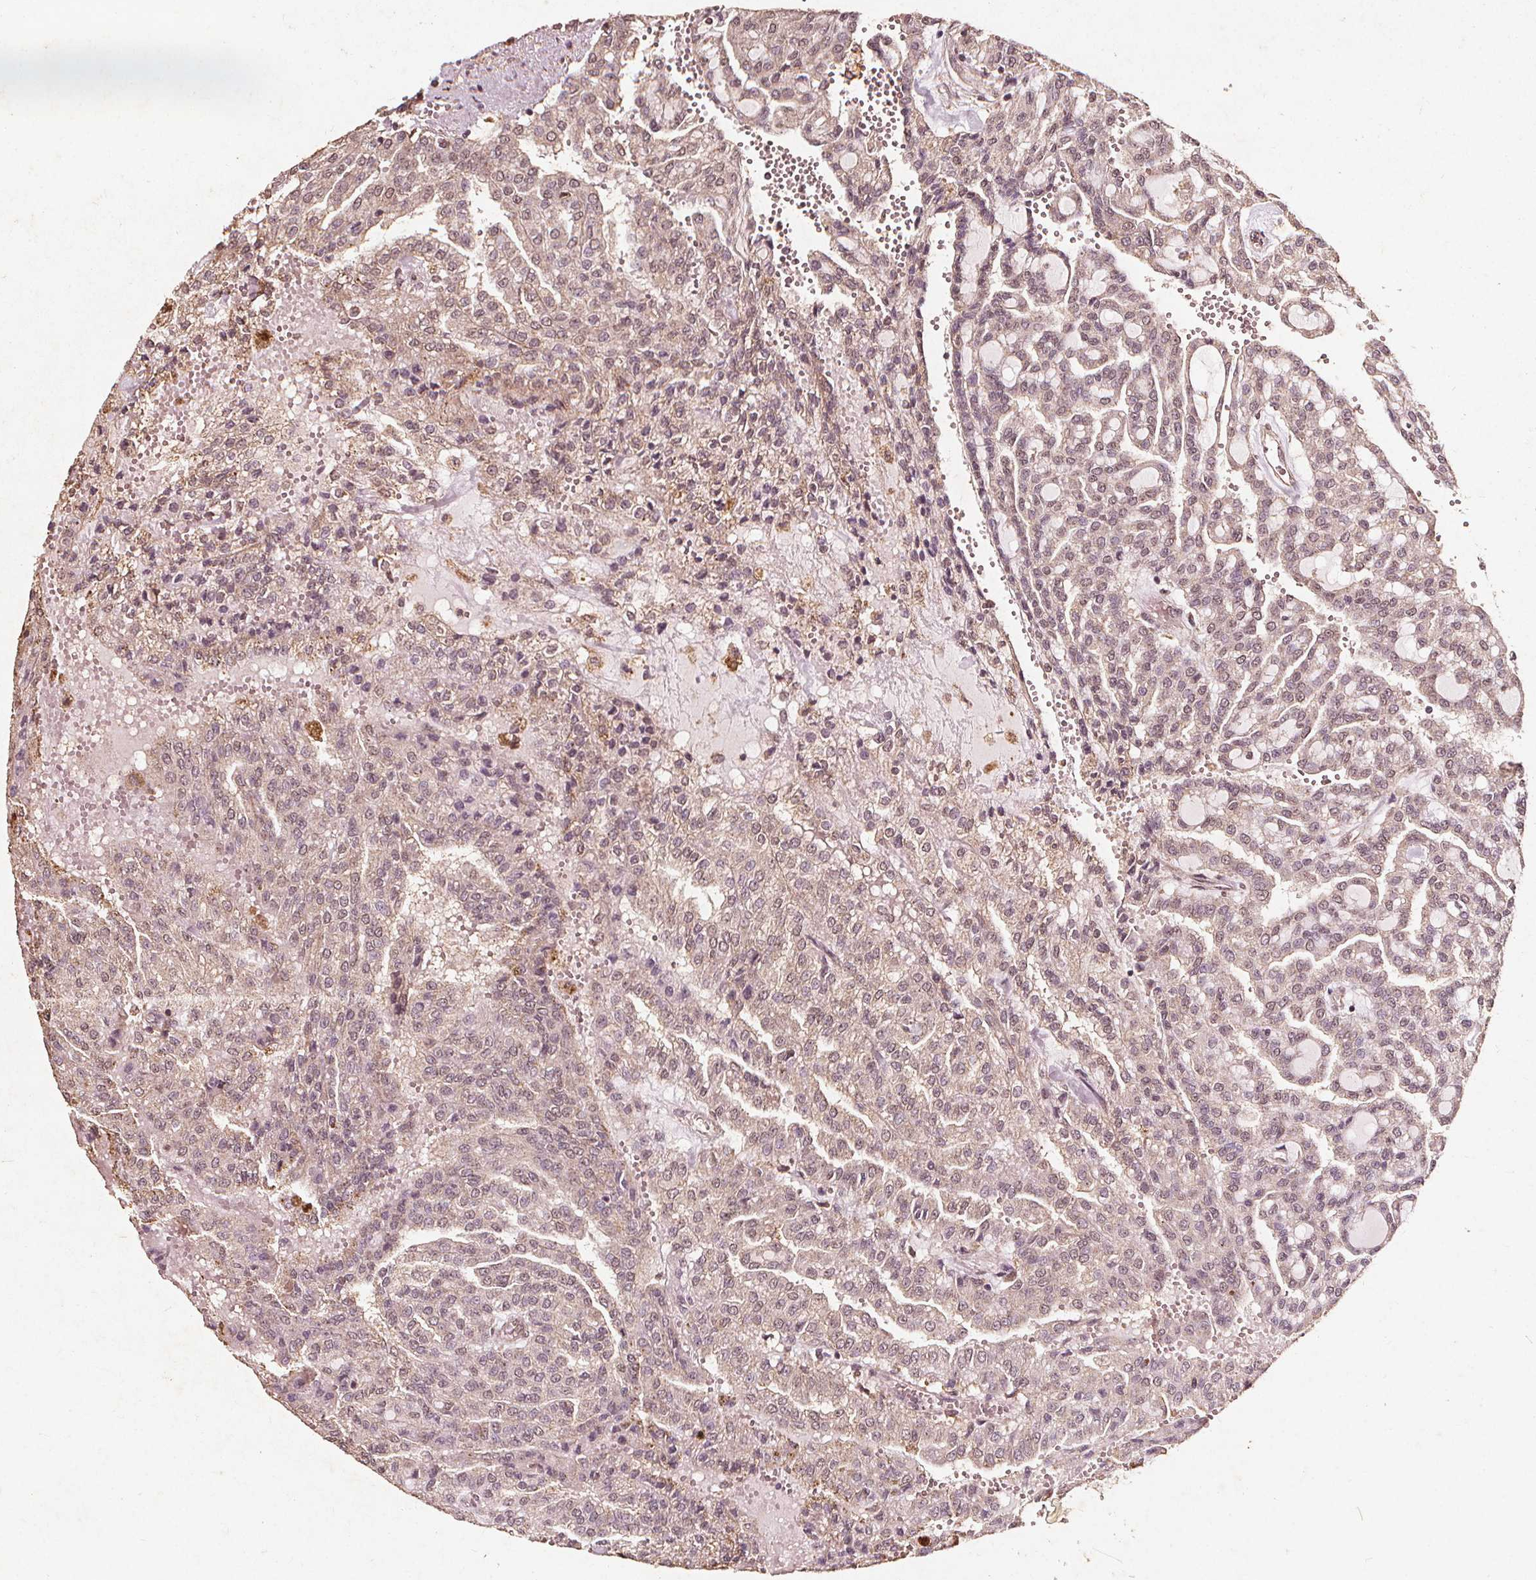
{"staining": {"intensity": "weak", "quantity": "25%-75%", "location": "cytoplasmic/membranous,nuclear"}, "tissue": "renal cancer", "cell_type": "Tumor cells", "image_type": "cancer", "snomed": [{"axis": "morphology", "description": "Adenocarcinoma, NOS"}, {"axis": "topography", "description": "Kidney"}], "caption": "The immunohistochemical stain labels weak cytoplasmic/membranous and nuclear staining in tumor cells of adenocarcinoma (renal) tissue.", "gene": "ABCA1", "patient": {"sex": "male", "age": 63}}